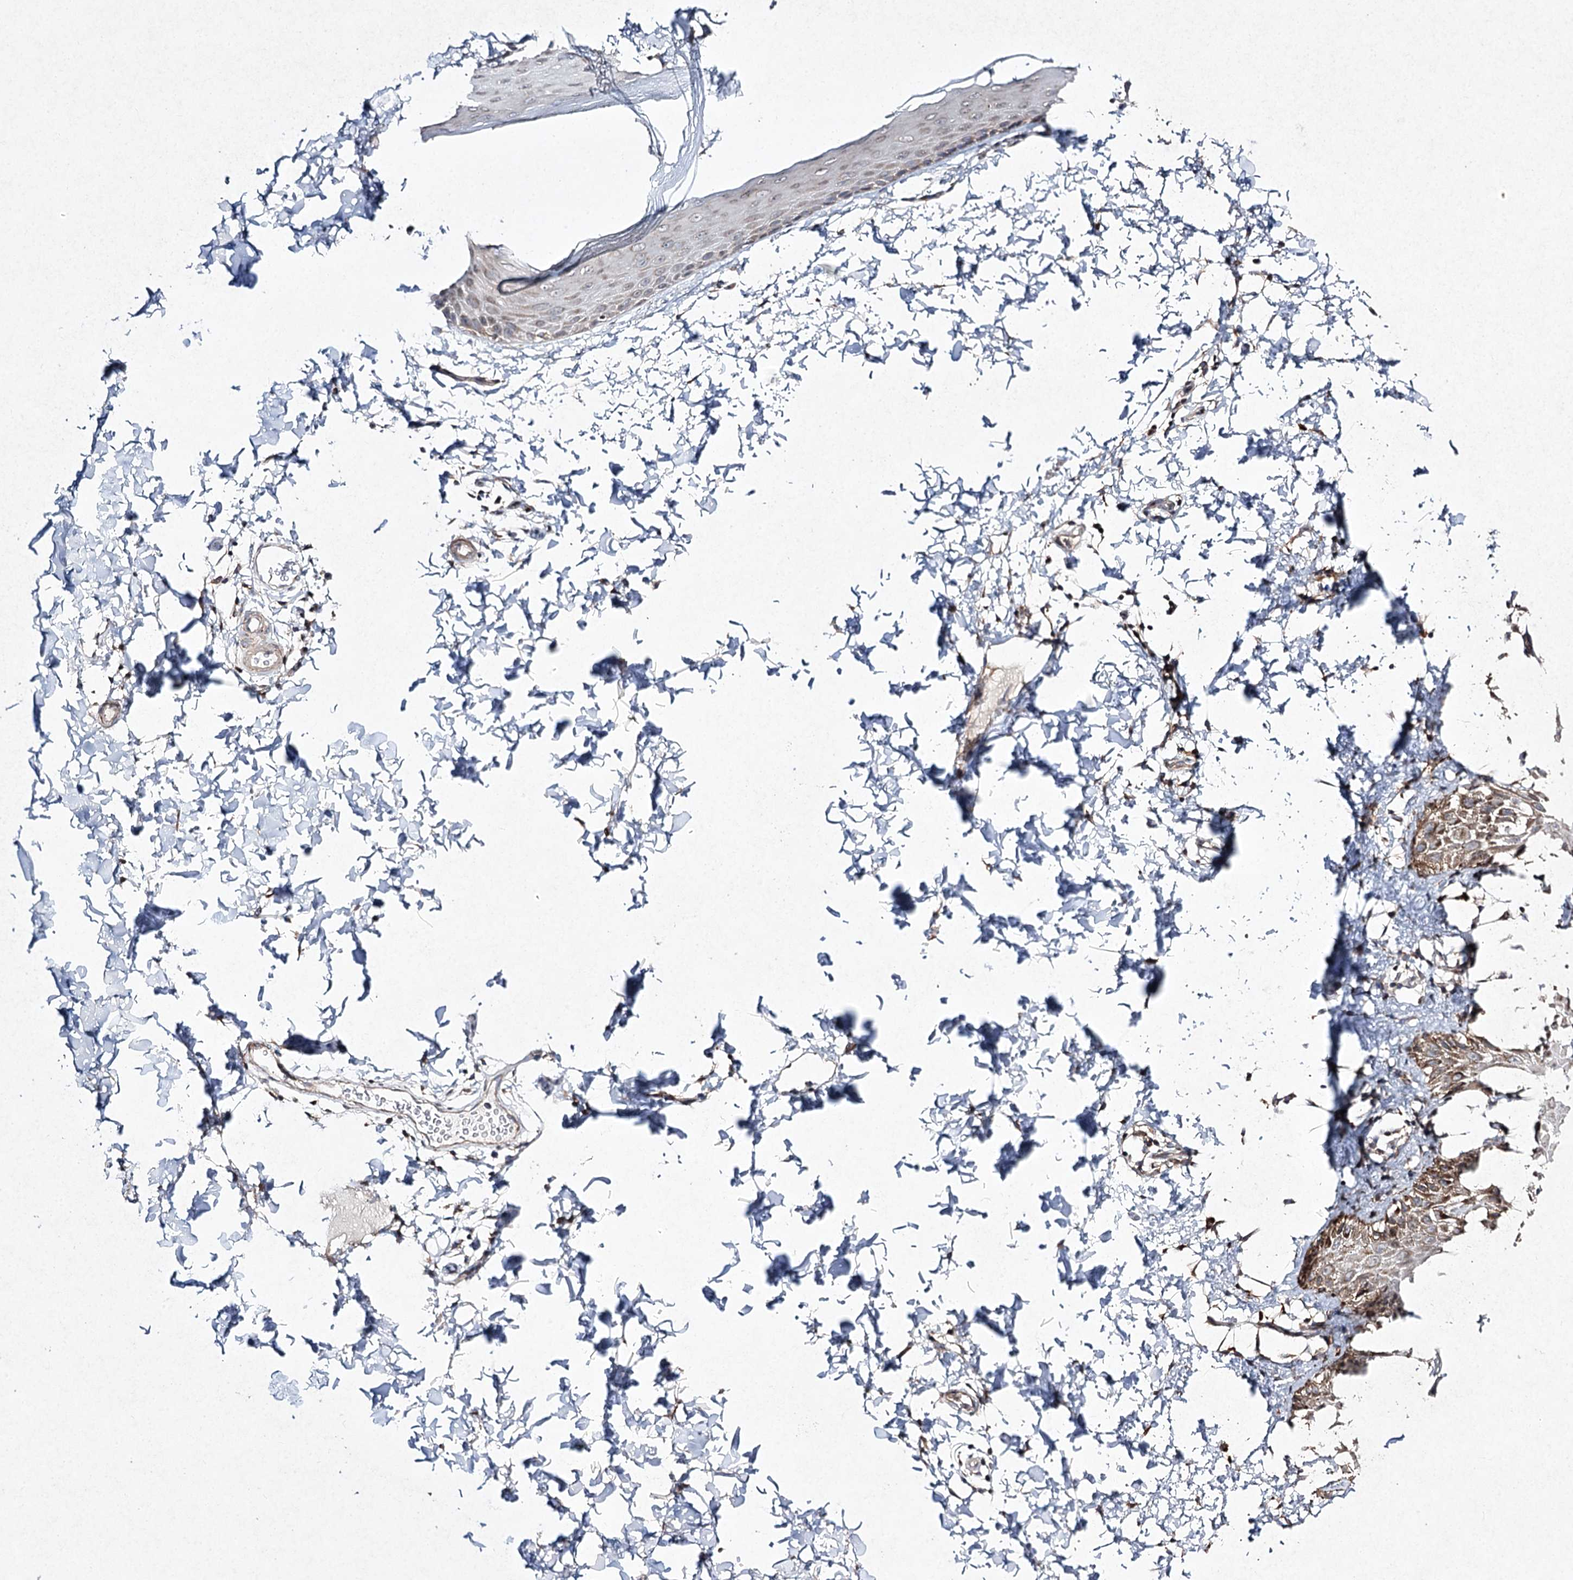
{"staining": {"intensity": "weak", "quantity": "25%-75%", "location": "cytoplasmic/membranous"}, "tissue": "skin", "cell_type": "Epidermal cells", "image_type": "normal", "snomed": [{"axis": "morphology", "description": "Normal tissue, NOS"}, {"axis": "topography", "description": "Anal"}], "caption": "Weak cytoplasmic/membranous expression for a protein is seen in about 25%-75% of epidermal cells of normal skin using immunohistochemistry (IHC).", "gene": "FANCL", "patient": {"sex": "male", "age": 44}}